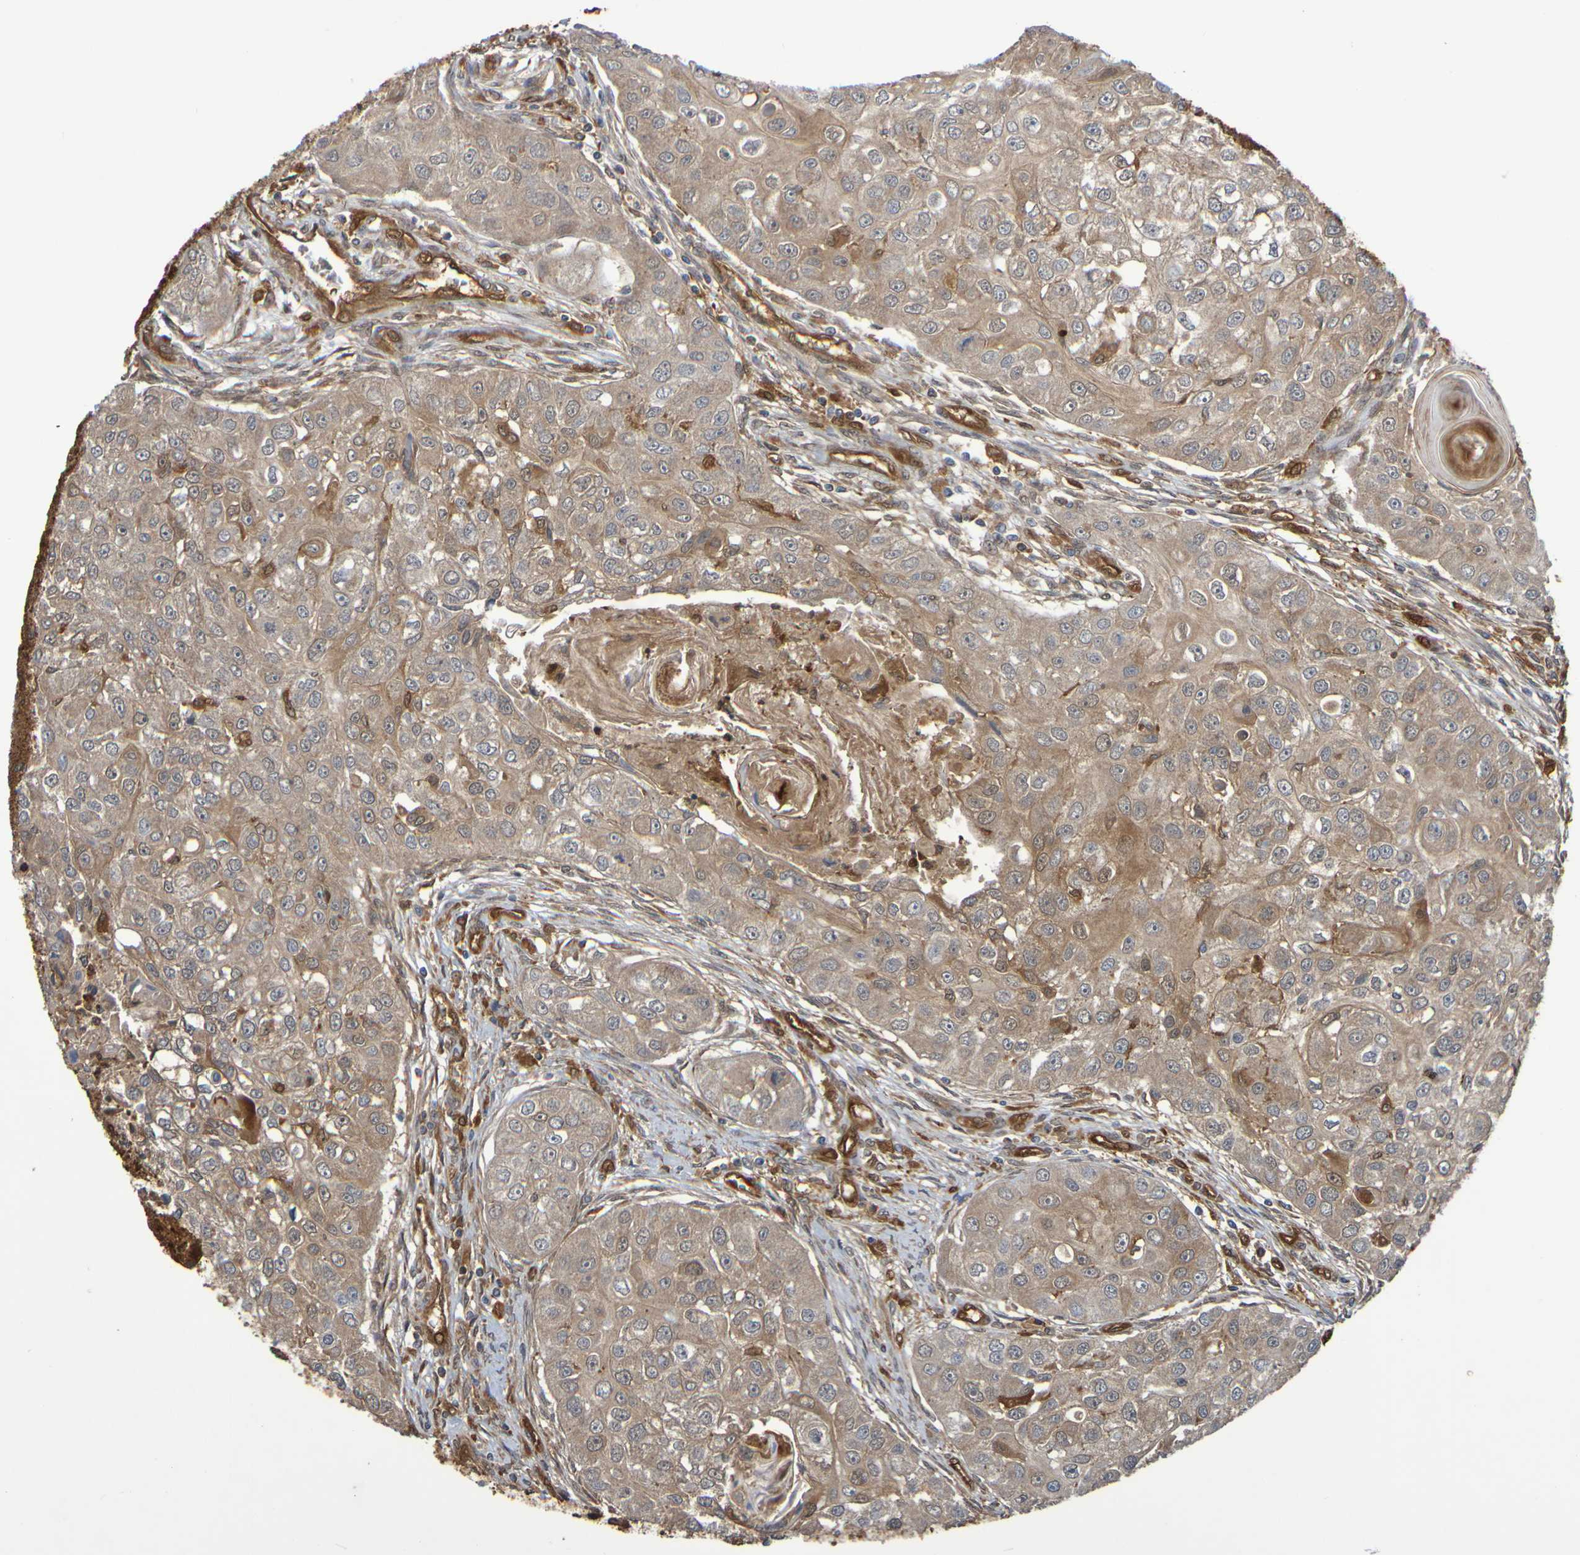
{"staining": {"intensity": "moderate", "quantity": ">75%", "location": "cytoplasmic/membranous"}, "tissue": "head and neck cancer", "cell_type": "Tumor cells", "image_type": "cancer", "snomed": [{"axis": "morphology", "description": "Normal tissue, NOS"}, {"axis": "morphology", "description": "Squamous cell carcinoma, NOS"}, {"axis": "topography", "description": "Skeletal muscle"}, {"axis": "topography", "description": "Head-Neck"}], "caption": "Head and neck cancer stained with DAB (3,3'-diaminobenzidine) IHC exhibits medium levels of moderate cytoplasmic/membranous positivity in about >75% of tumor cells.", "gene": "SERPINB6", "patient": {"sex": "male", "age": 51}}